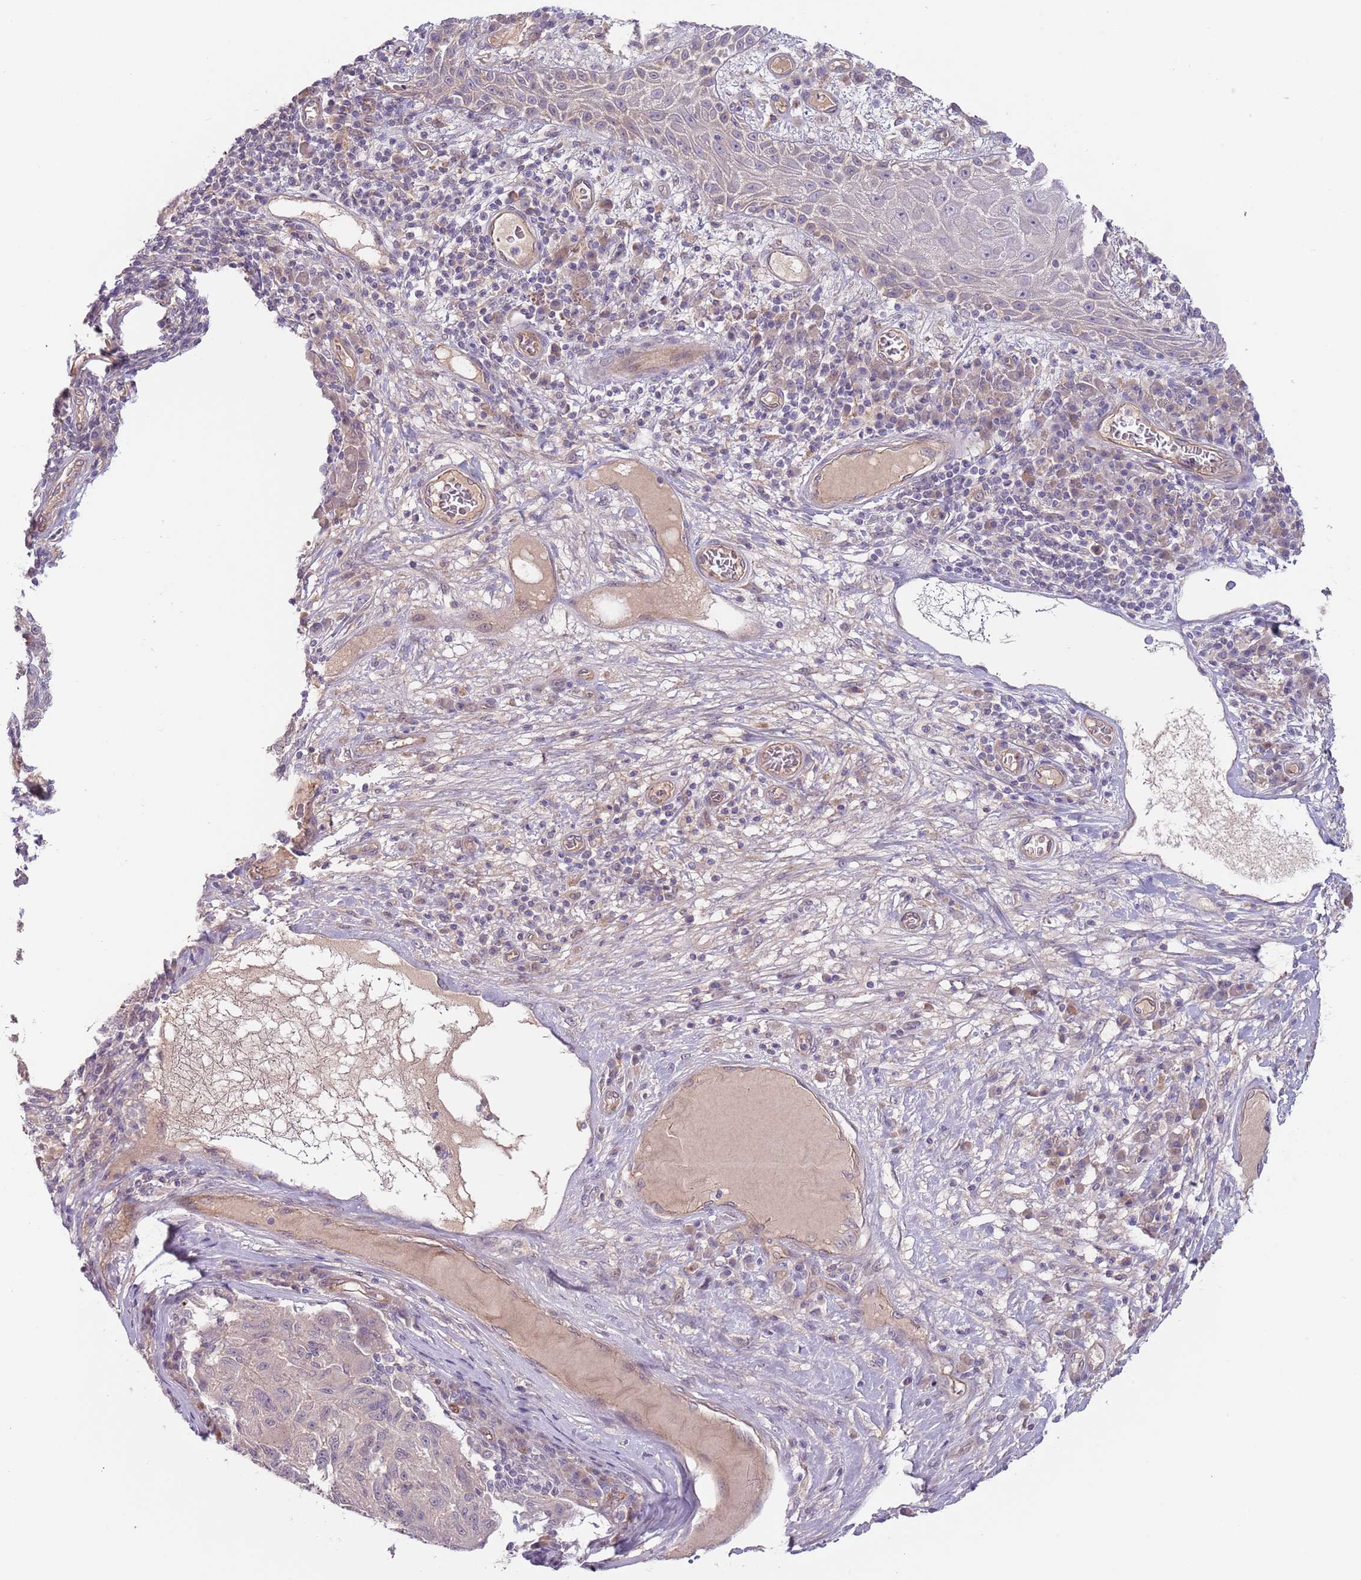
{"staining": {"intensity": "negative", "quantity": "none", "location": "none"}, "tissue": "melanoma", "cell_type": "Tumor cells", "image_type": "cancer", "snomed": [{"axis": "morphology", "description": "Malignant melanoma, NOS"}, {"axis": "topography", "description": "Skin"}], "caption": "DAB immunohistochemical staining of malignant melanoma reveals no significant positivity in tumor cells.", "gene": "SAV1", "patient": {"sex": "male", "age": 53}}